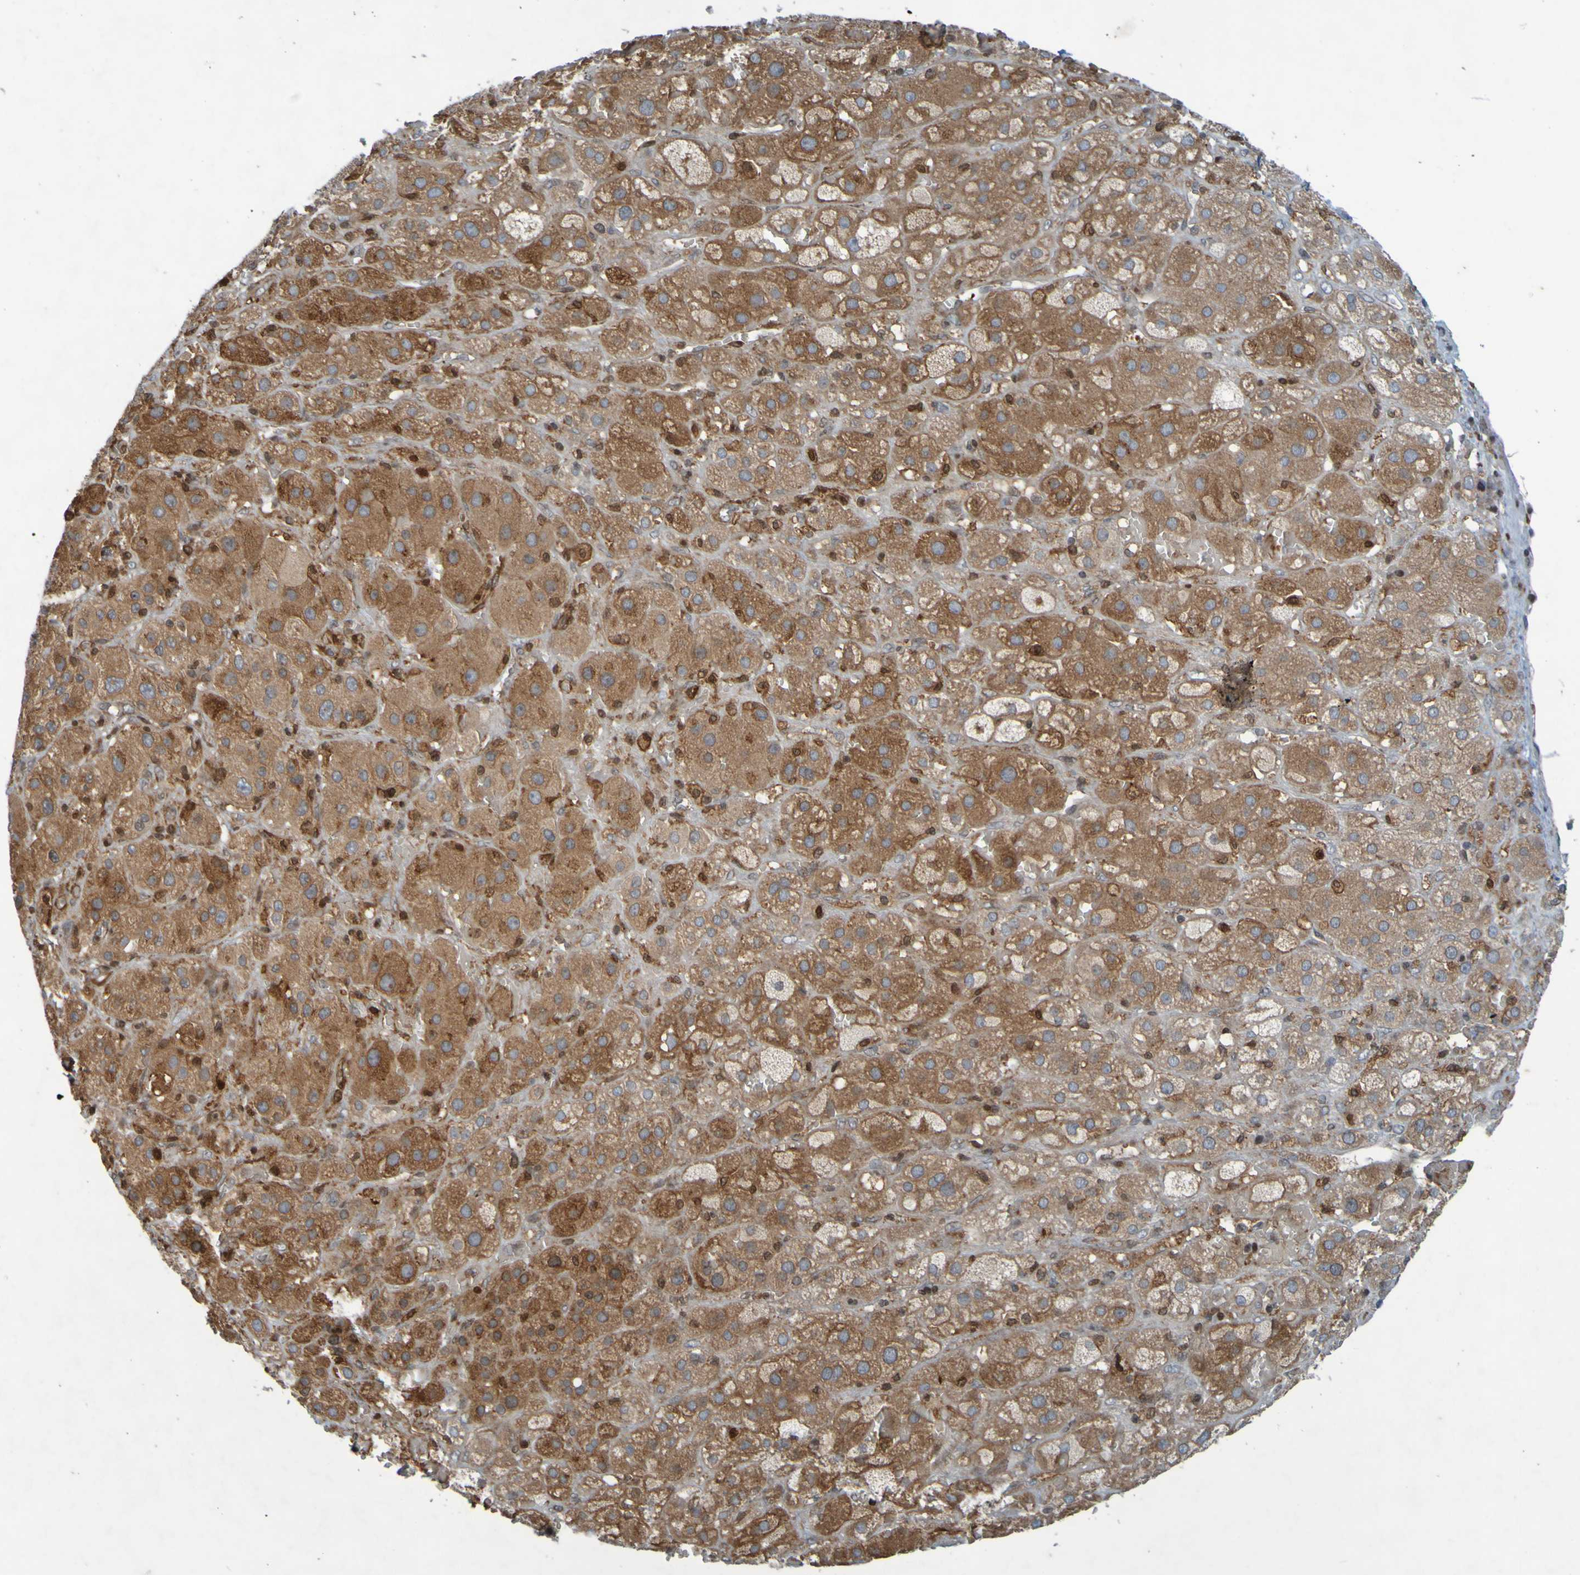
{"staining": {"intensity": "moderate", "quantity": ">75%", "location": "cytoplasmic/membranous"}, "tissue": "adrenal gland", "cell_type": "Glandular cells", "image_type": "normal", "snomed": [{"axis": "morphology", "description": "Normal tissue, NOS"}, {"axis": "topography", "description": "Adrenal gland"}], "caption": "A micrograph of human adrenal gland stained for a protein displays moderate cytoplasmic/membranous brown staining in glandular cells.", "gene": "GUCY1A1", "patient": {"sex": "female", "age": 47}}